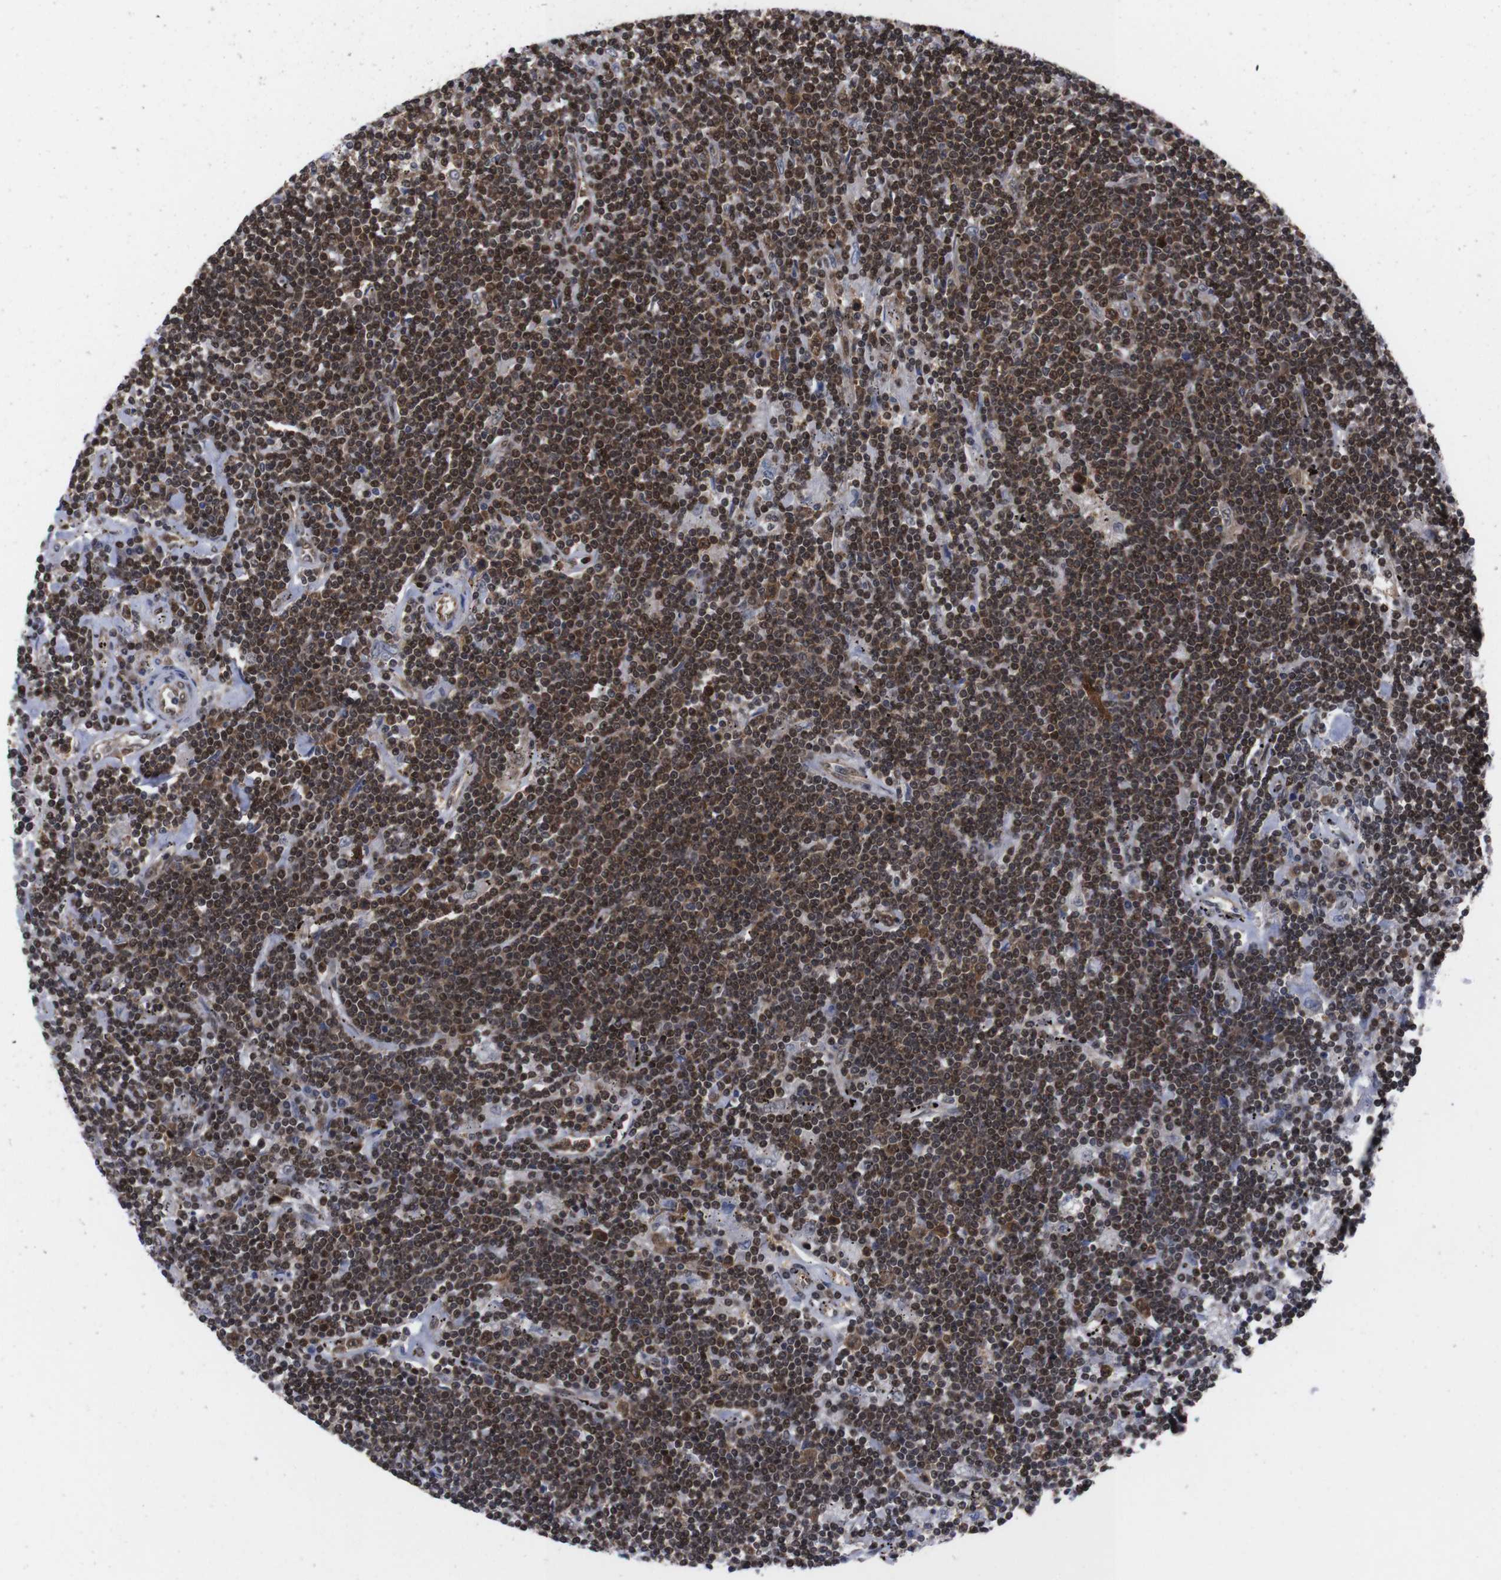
{"staining": {"intensity": "moderate", "quantity": "25%-75%", "location": "cytoplasmic/membranous,nuclear"}, "tissue": "lymphoma", "cell_type": "Tumor cells", "image_type": "cancer", "snomed": [{"axis": "morphology", "description": "Malignant lymphoma, non-Hodgkin's type, Low grade"}, {"axis": "topography", "description": "Spleen"}], "caption": "Immunohistochemical staining of human malignant lymphoma, non-Hodgkin's type (low-grade) shows moderate cytoplasmic/membranous and nuclear protein positivity in approximately 25%-75% of tumor cells. The staining was performed using DAB (3,3'-diaminobenzidine), with brown indicating positive protein expression. Nuclei are stained blue with hematoxylin.", "gene": "UBQLN2", "patient": {"sex": "male", "age": 76}}